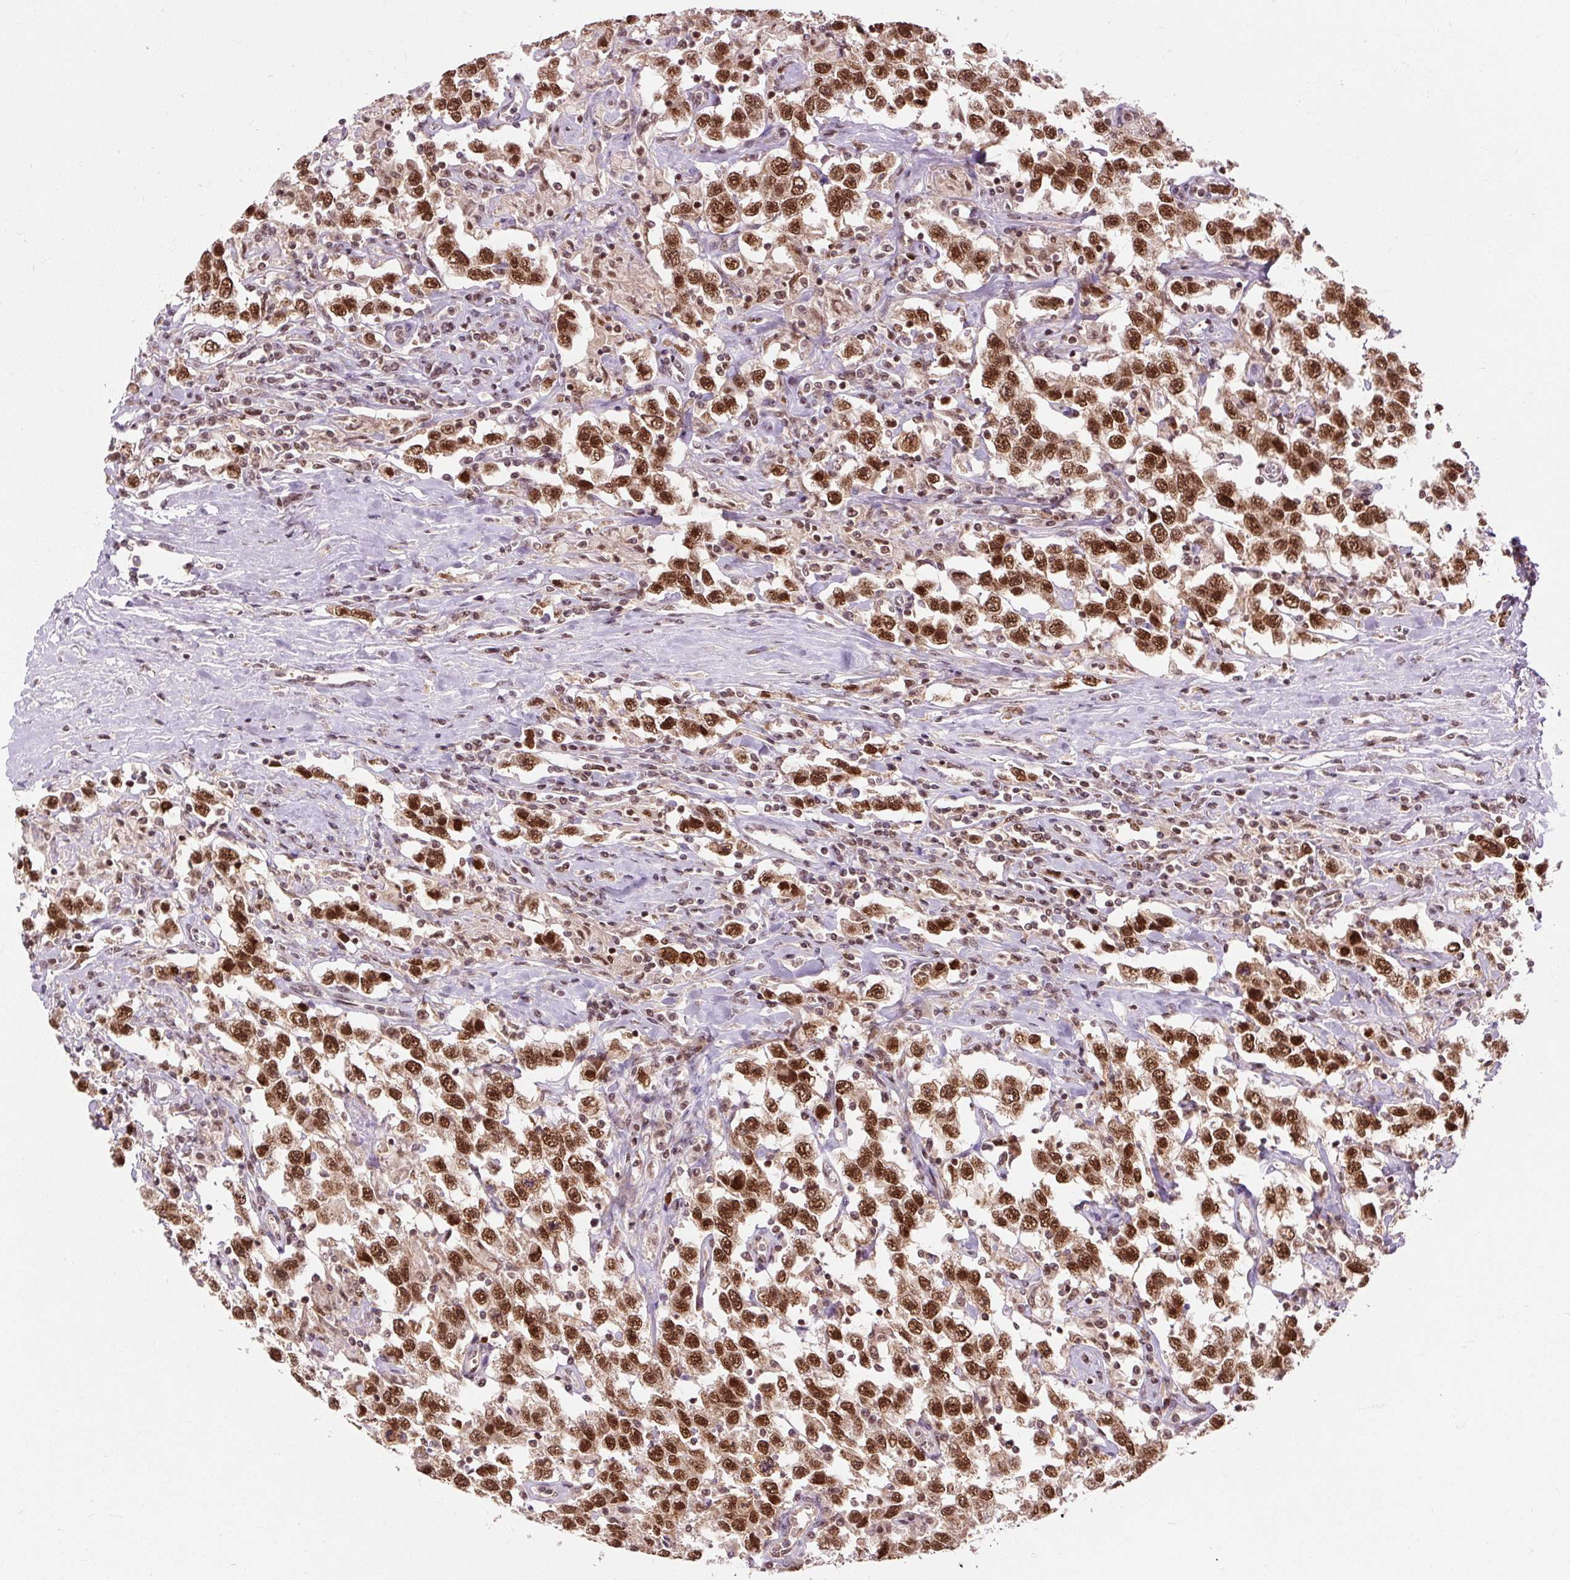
{"staining": {"intensity": "strong", "quantity": ">75%", "location": "nuclear"}, "tissue": "testis cancer", "cell_type": "Tumor cells", "image_type": "cancer", "snomed": [{"axis": "morphology", "description": "Seminoma, NOS"}, {"axis": "topography", "description": "Testis"}], "caption": "Testis cancer tissue exhibits strong nuclear staining in approximately >75% of tumor cells", "gene": "CSTF1", "patient": {"sex": "male", "age": 41}}